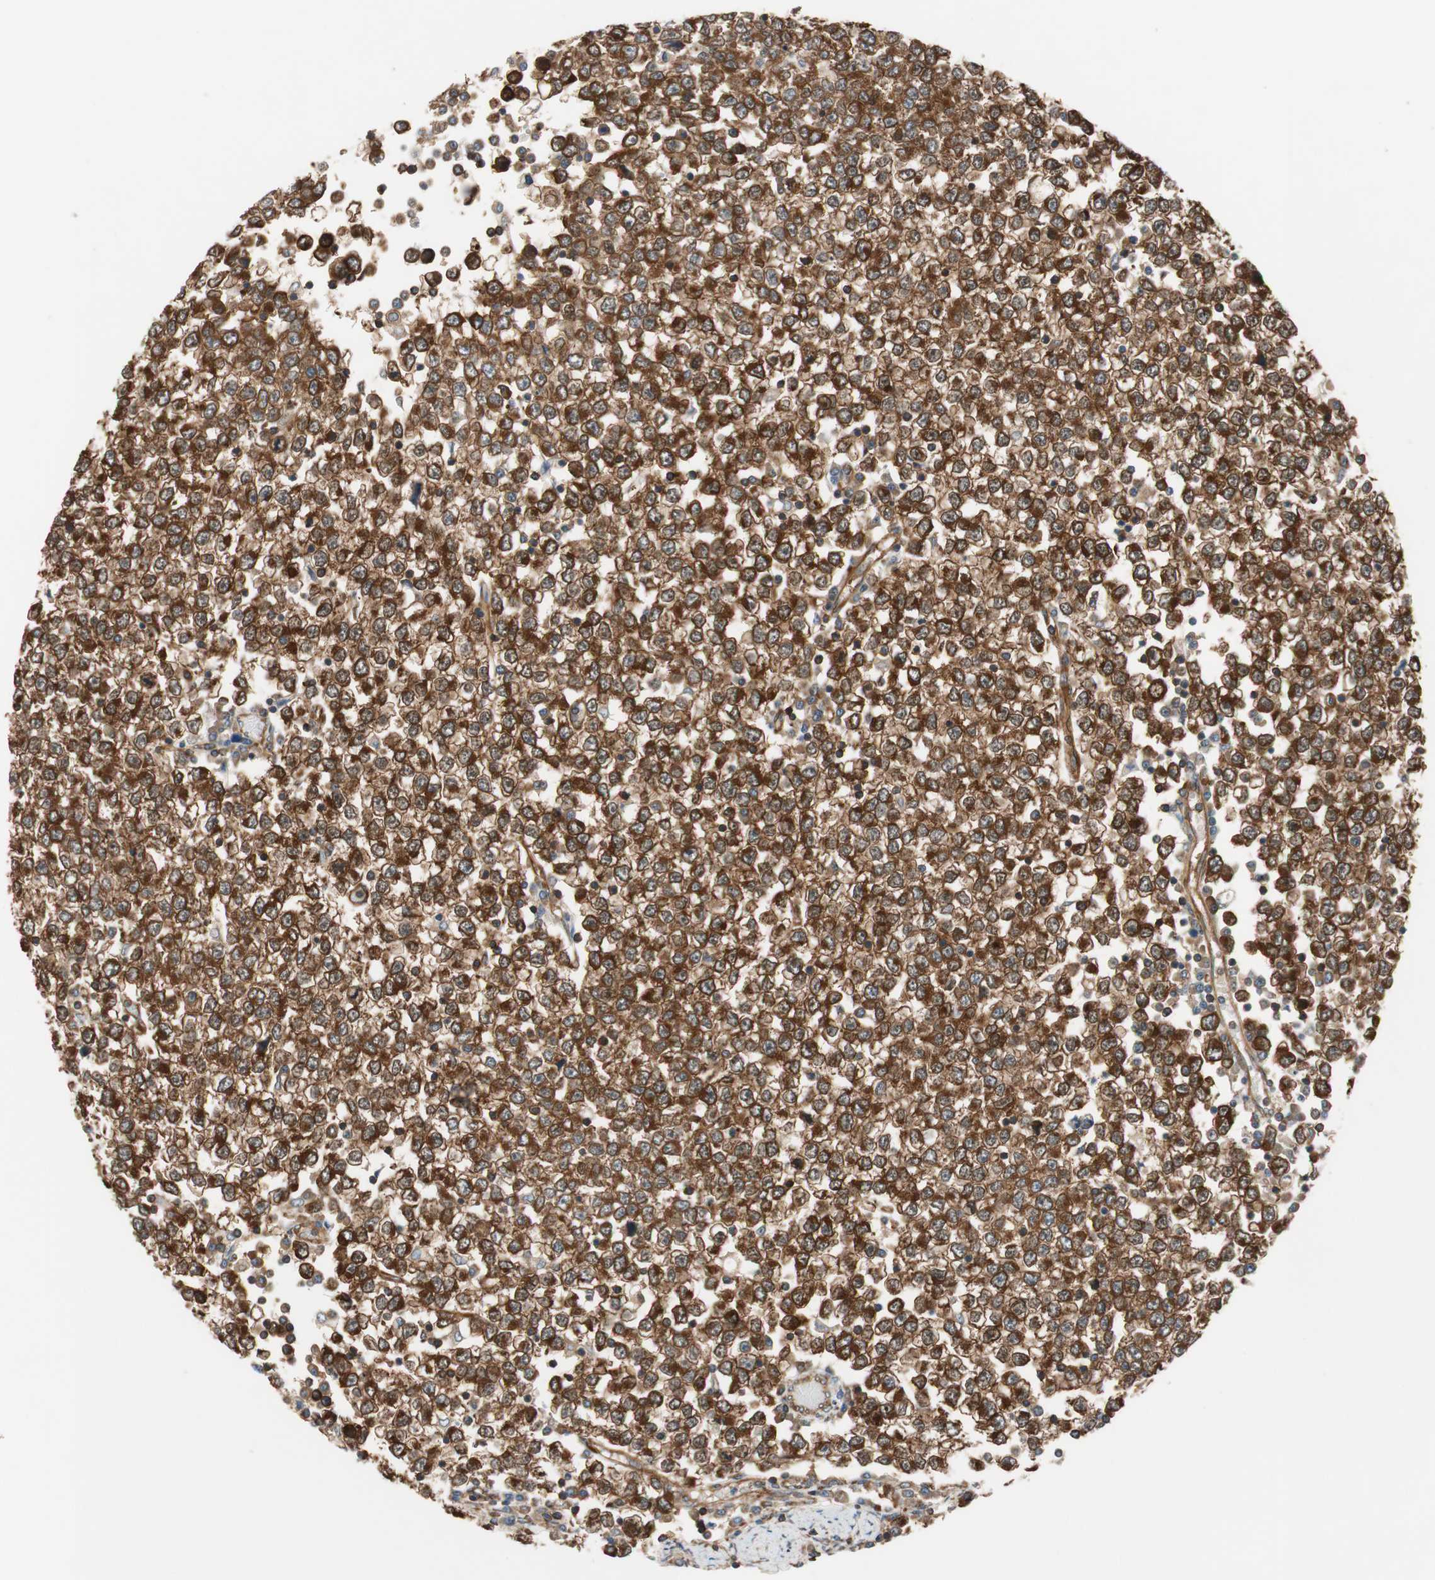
{"staining": {"intensity": "strong", "quantity": ">75%", "location": "cytoplasmic/membranous"}, "tissue": "testis cancer", "cell_type": "Tumor cells", "image_type": "cancer", "snomed": [{"axis": "morphology", "description": "Seminoma, NOS"}, {"axis": "topography", "description": "Testis"}], "caption": "Testis seminoma stained for a protein reveals strong cytoplasmic/membranous positivity in tumor cells. Nuclei are stained in blue.", "gene": "WASL", "patient": {"sex": "male", "age": 65}}